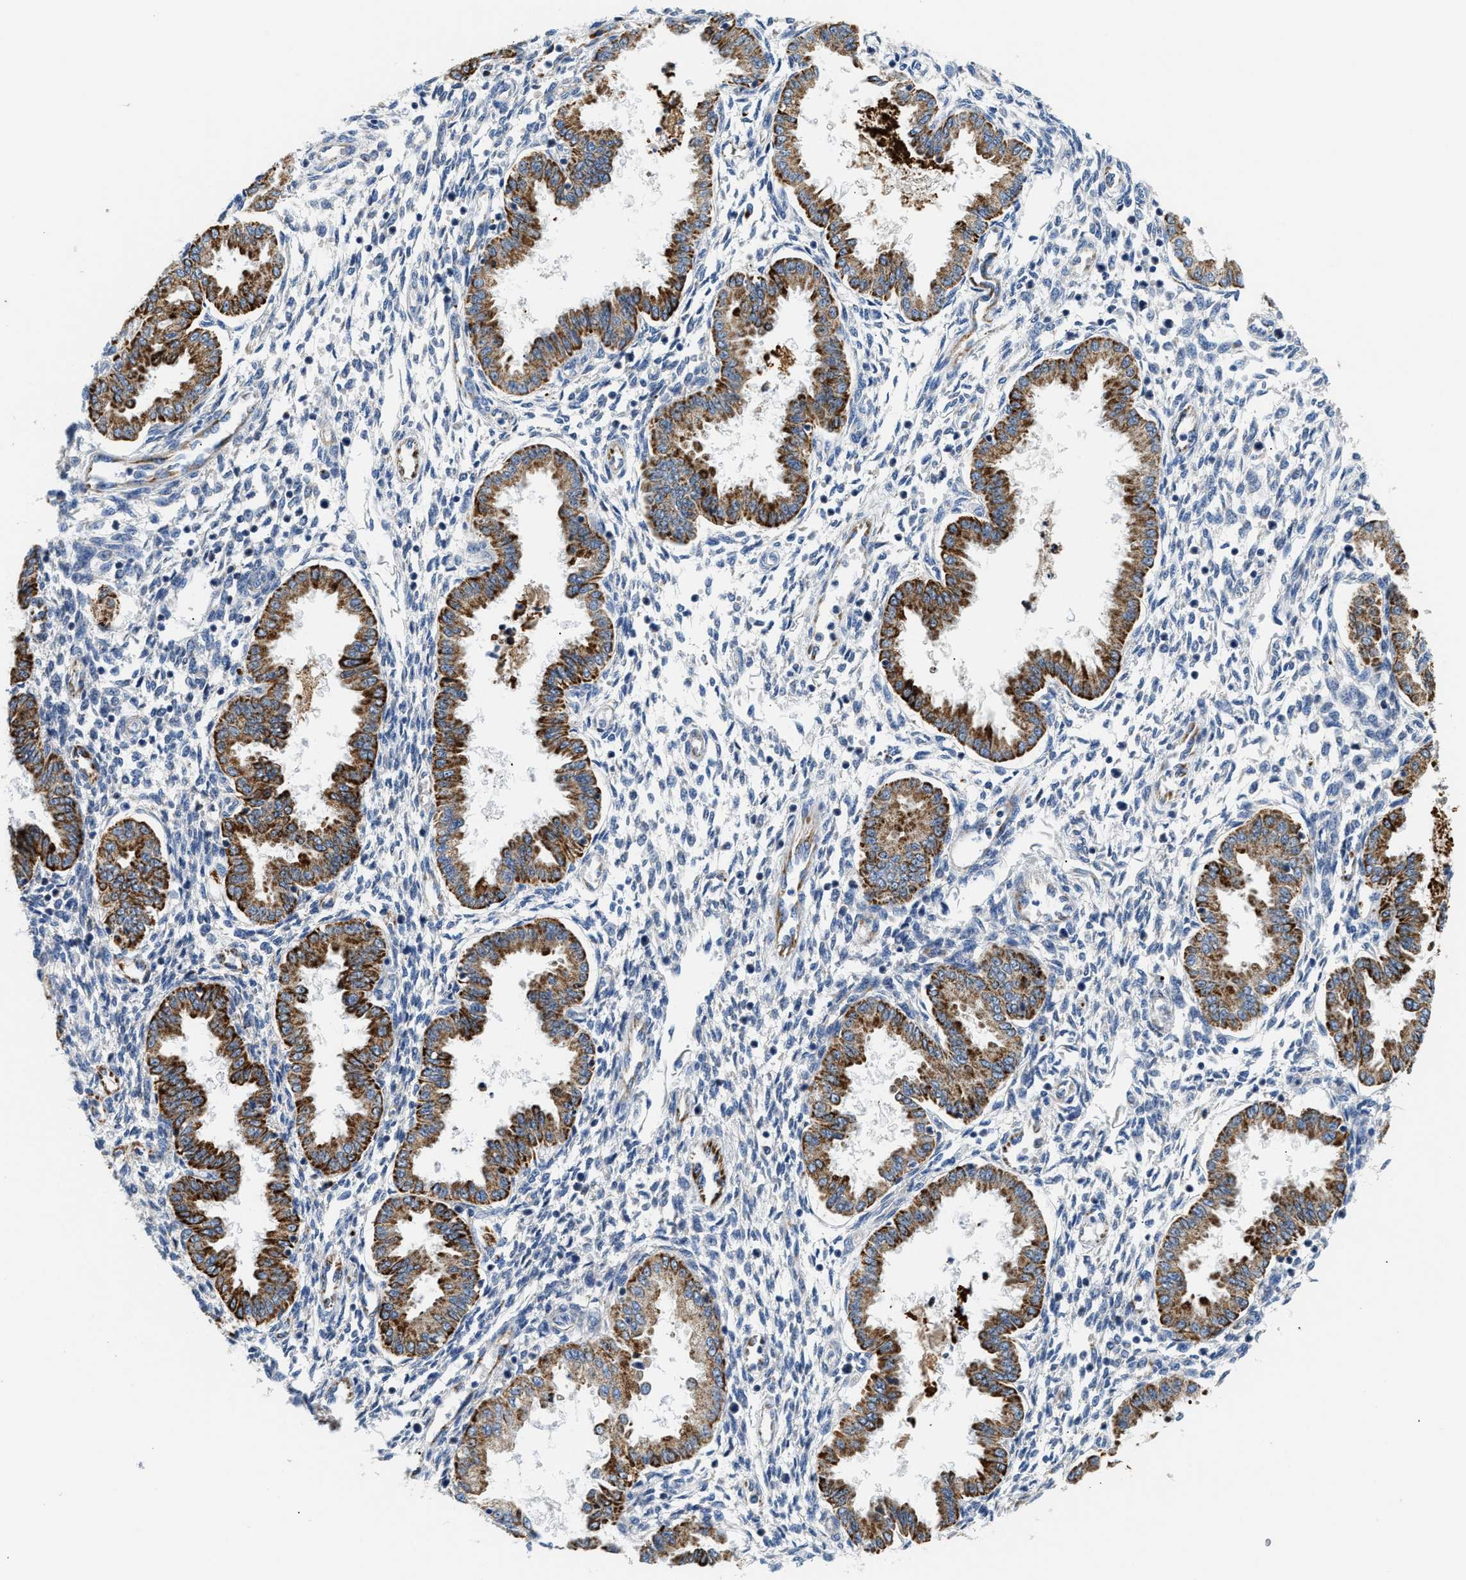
{"staining": {"intensity": "negative", "quantity": "none", "location": "none"}, "tissue": "endometrium", "cell_type": "Cells in endometrial stroma", "image_type": "normal", "snomed": [{"axis": "morphology", "description": "Normal tissue, NOS"}, {"axis": "topography", "description": "Endometrium"}], "caption": "Cells in endometrial stroma show no significant expression in benign endometrium. Brightfield microscopy of IHC stained with DAB (3,3'-diaminobenzidine) (brown) and hematoxylin (blue), captured at high magnification.", "gene": "CCM2", "patient": {"sex": "female", "age": 33}}